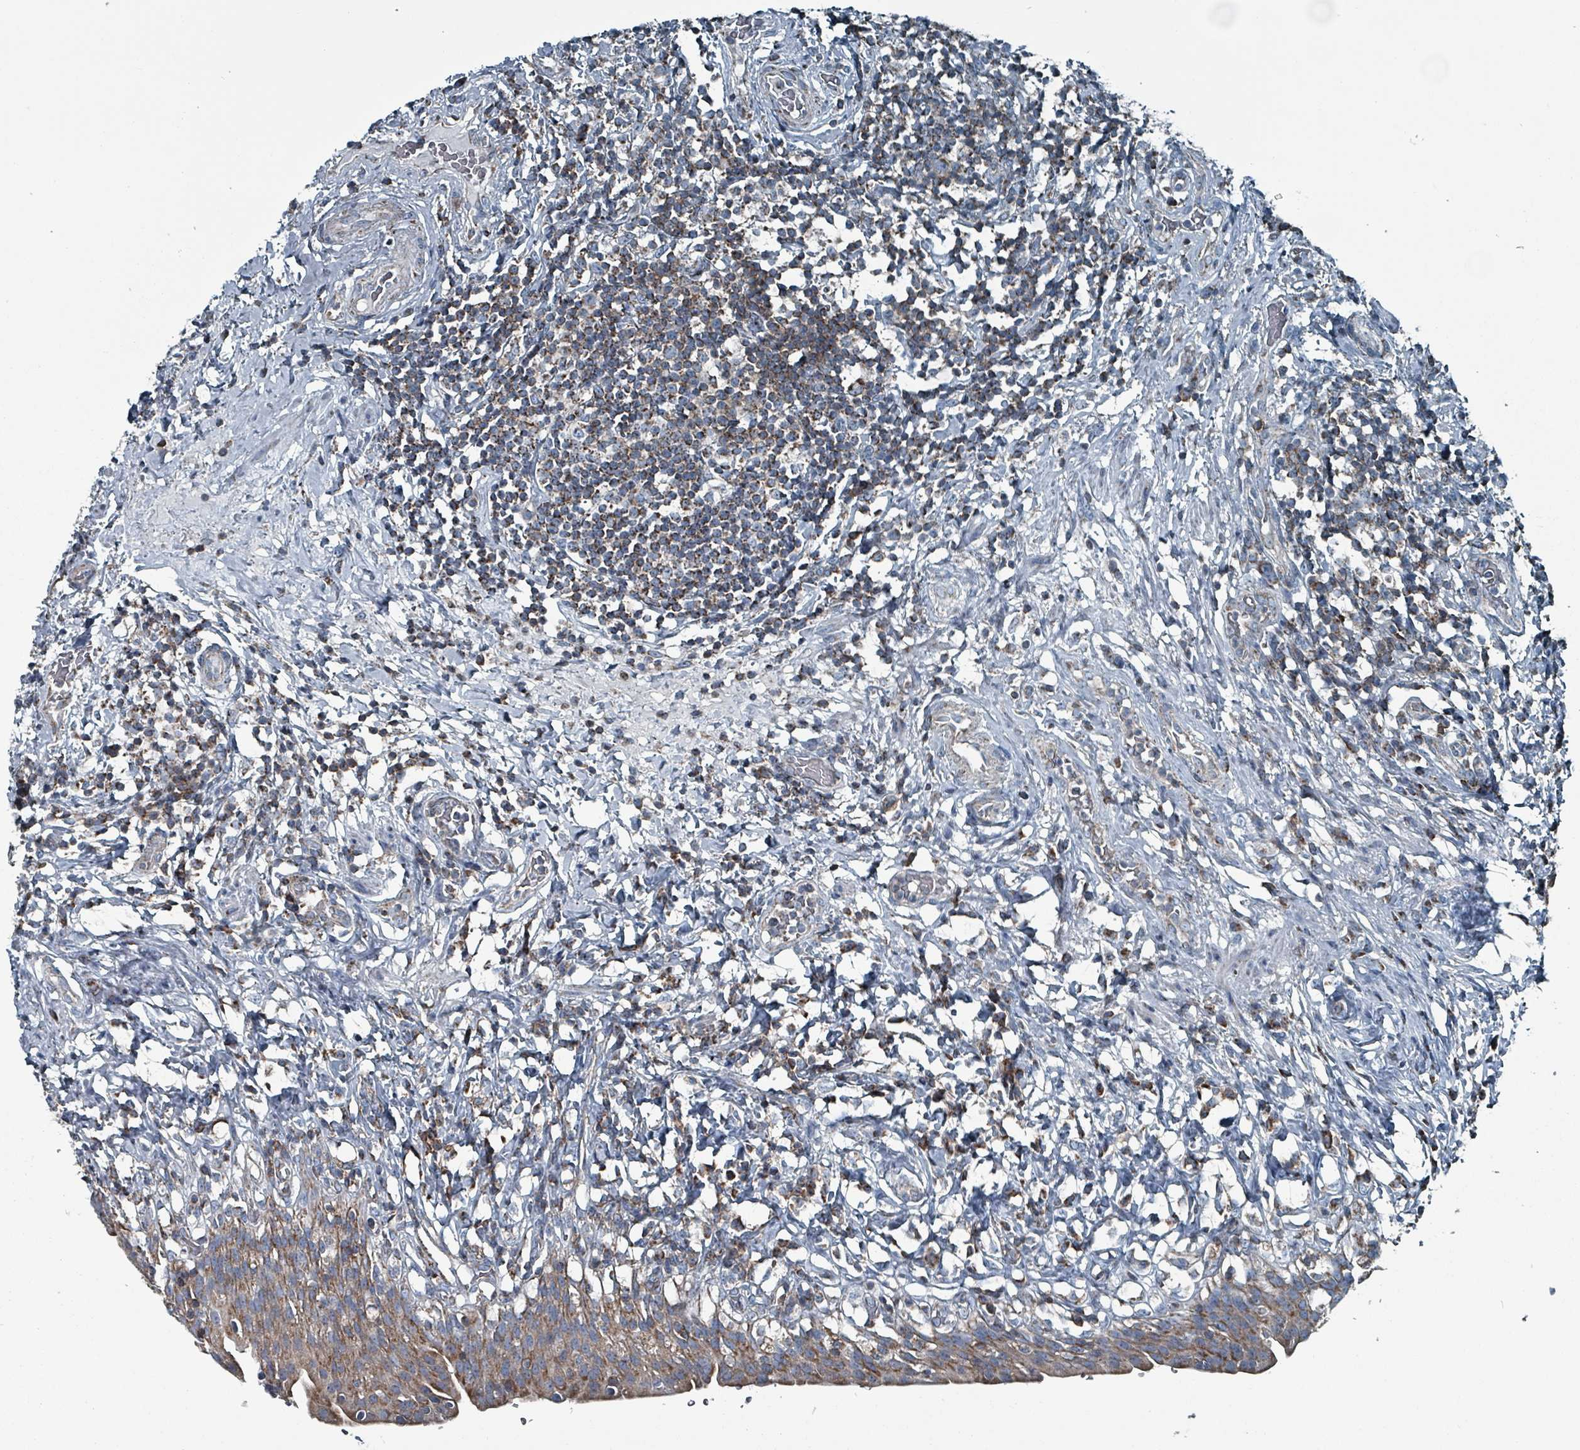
{"staining": {"intensity": "strong", "quantity": ">75%", "location": "cytoplasmic/membranous"}, "tissue": "urinary bladder", "cell_type": "Urothelial cells", "image_type": "normal", "snomed": [{"axis": "morphology", "description": "Normal tissue, NOS"}, {"axis": "morphology", "description": "Inflammation, NOS"}, {"axis": "topography", "description": "Urinary bladder"}], "caption": "Immunohistochemistry of normal human urinary bladder demonstrates high levels of strong cytoplasmic/membranous expression in approximately >75% of urothelial cells. Using DAB (3,3'-diaminobenzidine) (brown) and hematoxylin (blue) stains, captured at high magnification using brightfield microscopy.", "gene": "ABHD18", "patient": {"sex": "male", "age": 64}}